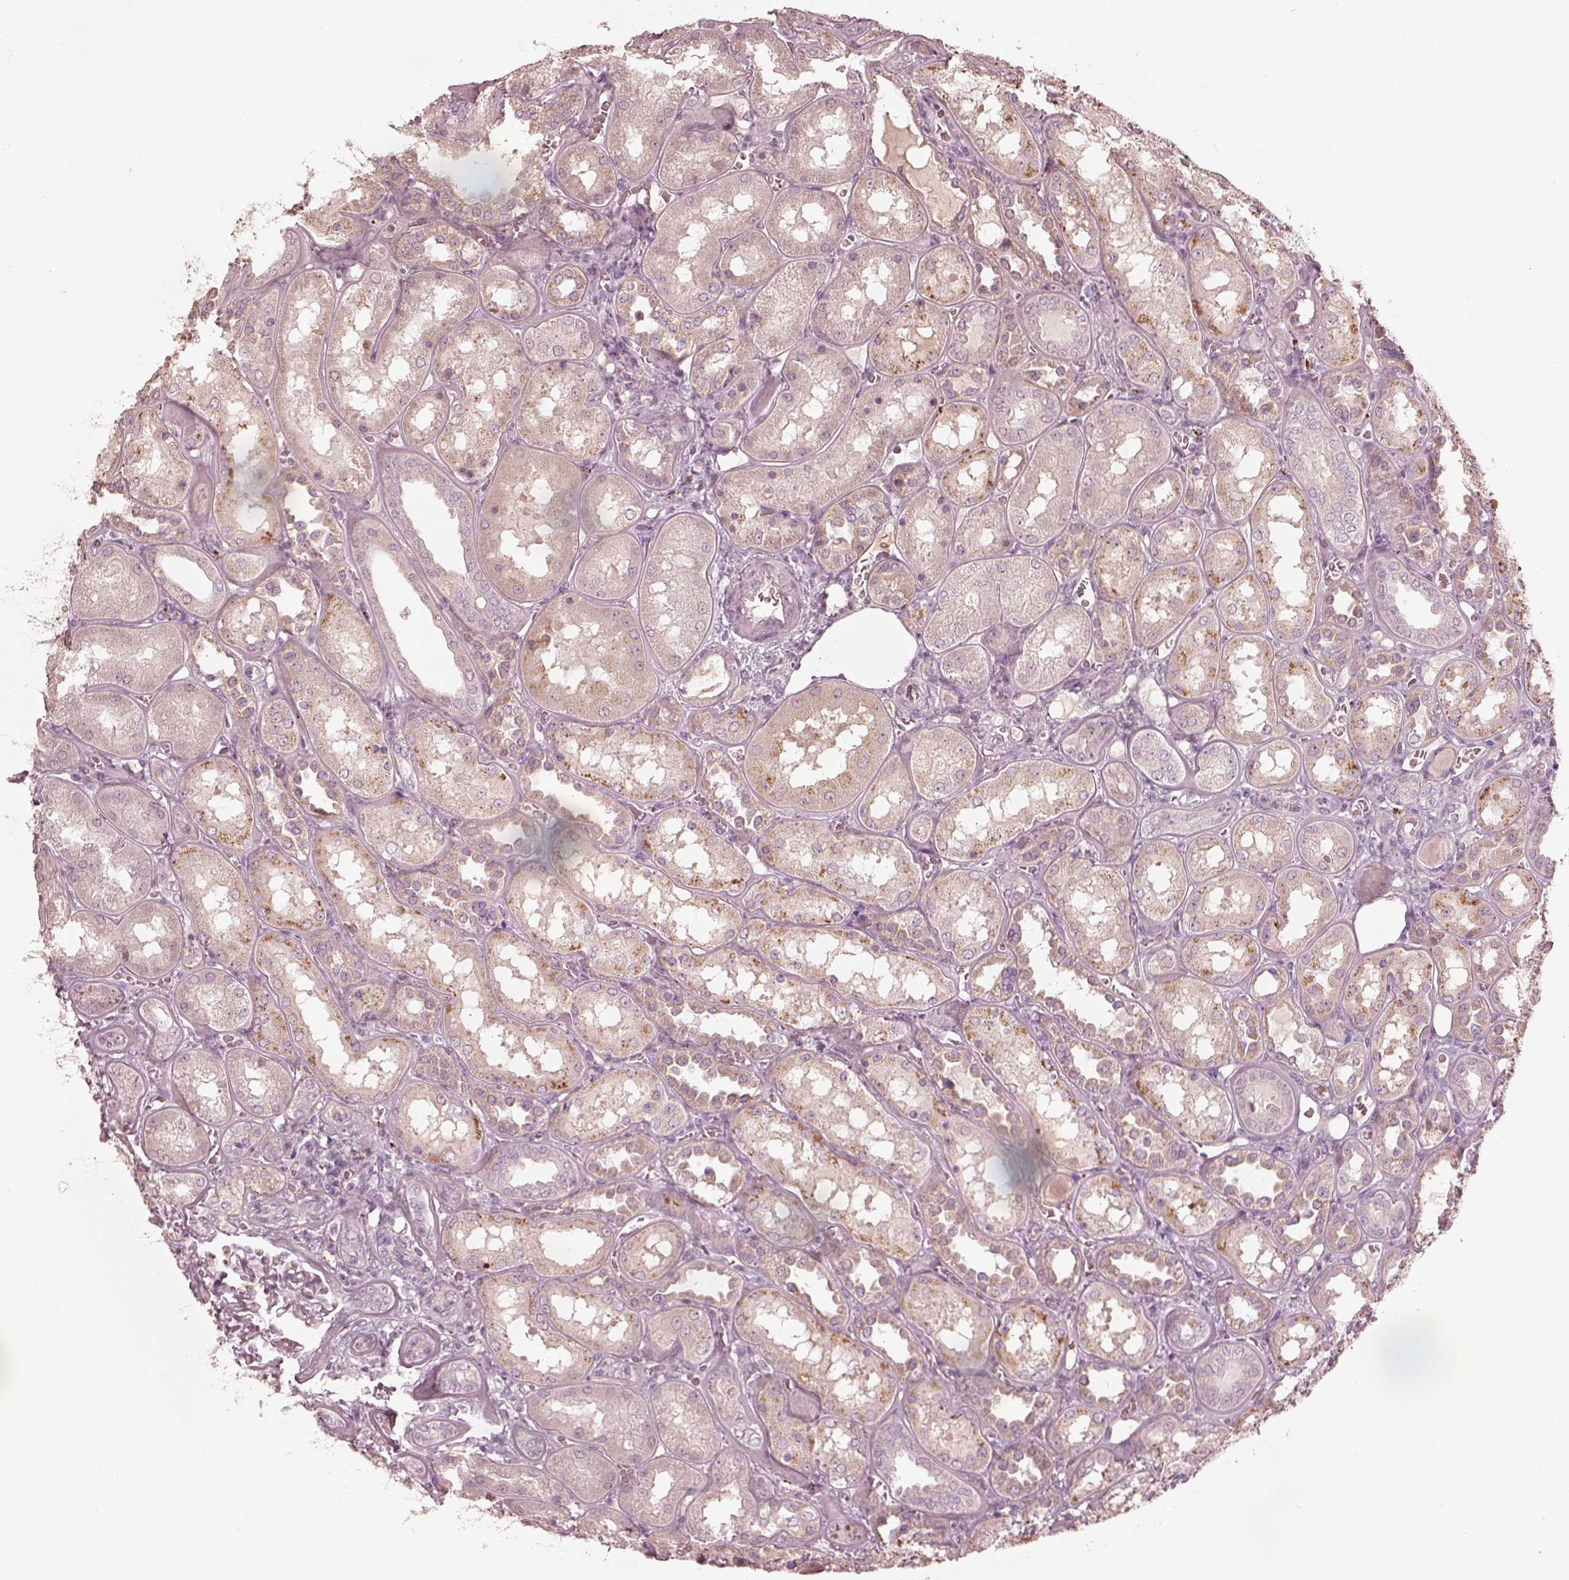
{"staining": {"intensity": "weak", "quantity": "<25%", "location": "cytoplasmic/membranous"}, "tissue": "kidney", "cell_type": "Cells in glomeruli", "image_type": "normal", "snomed": [{"axis": "morphology", "description": "Normal tissue, NOS"}, {"axis": "topography", "description": "Kidney"}], "caption": "The micrograph displays no staining of cells in glomeruli in benign kidney. (DAB immunohistochemistry with hematoxylin counter stain).", "gene": "ANKLE1", "patient": {"sex": "male", "age": 73}}